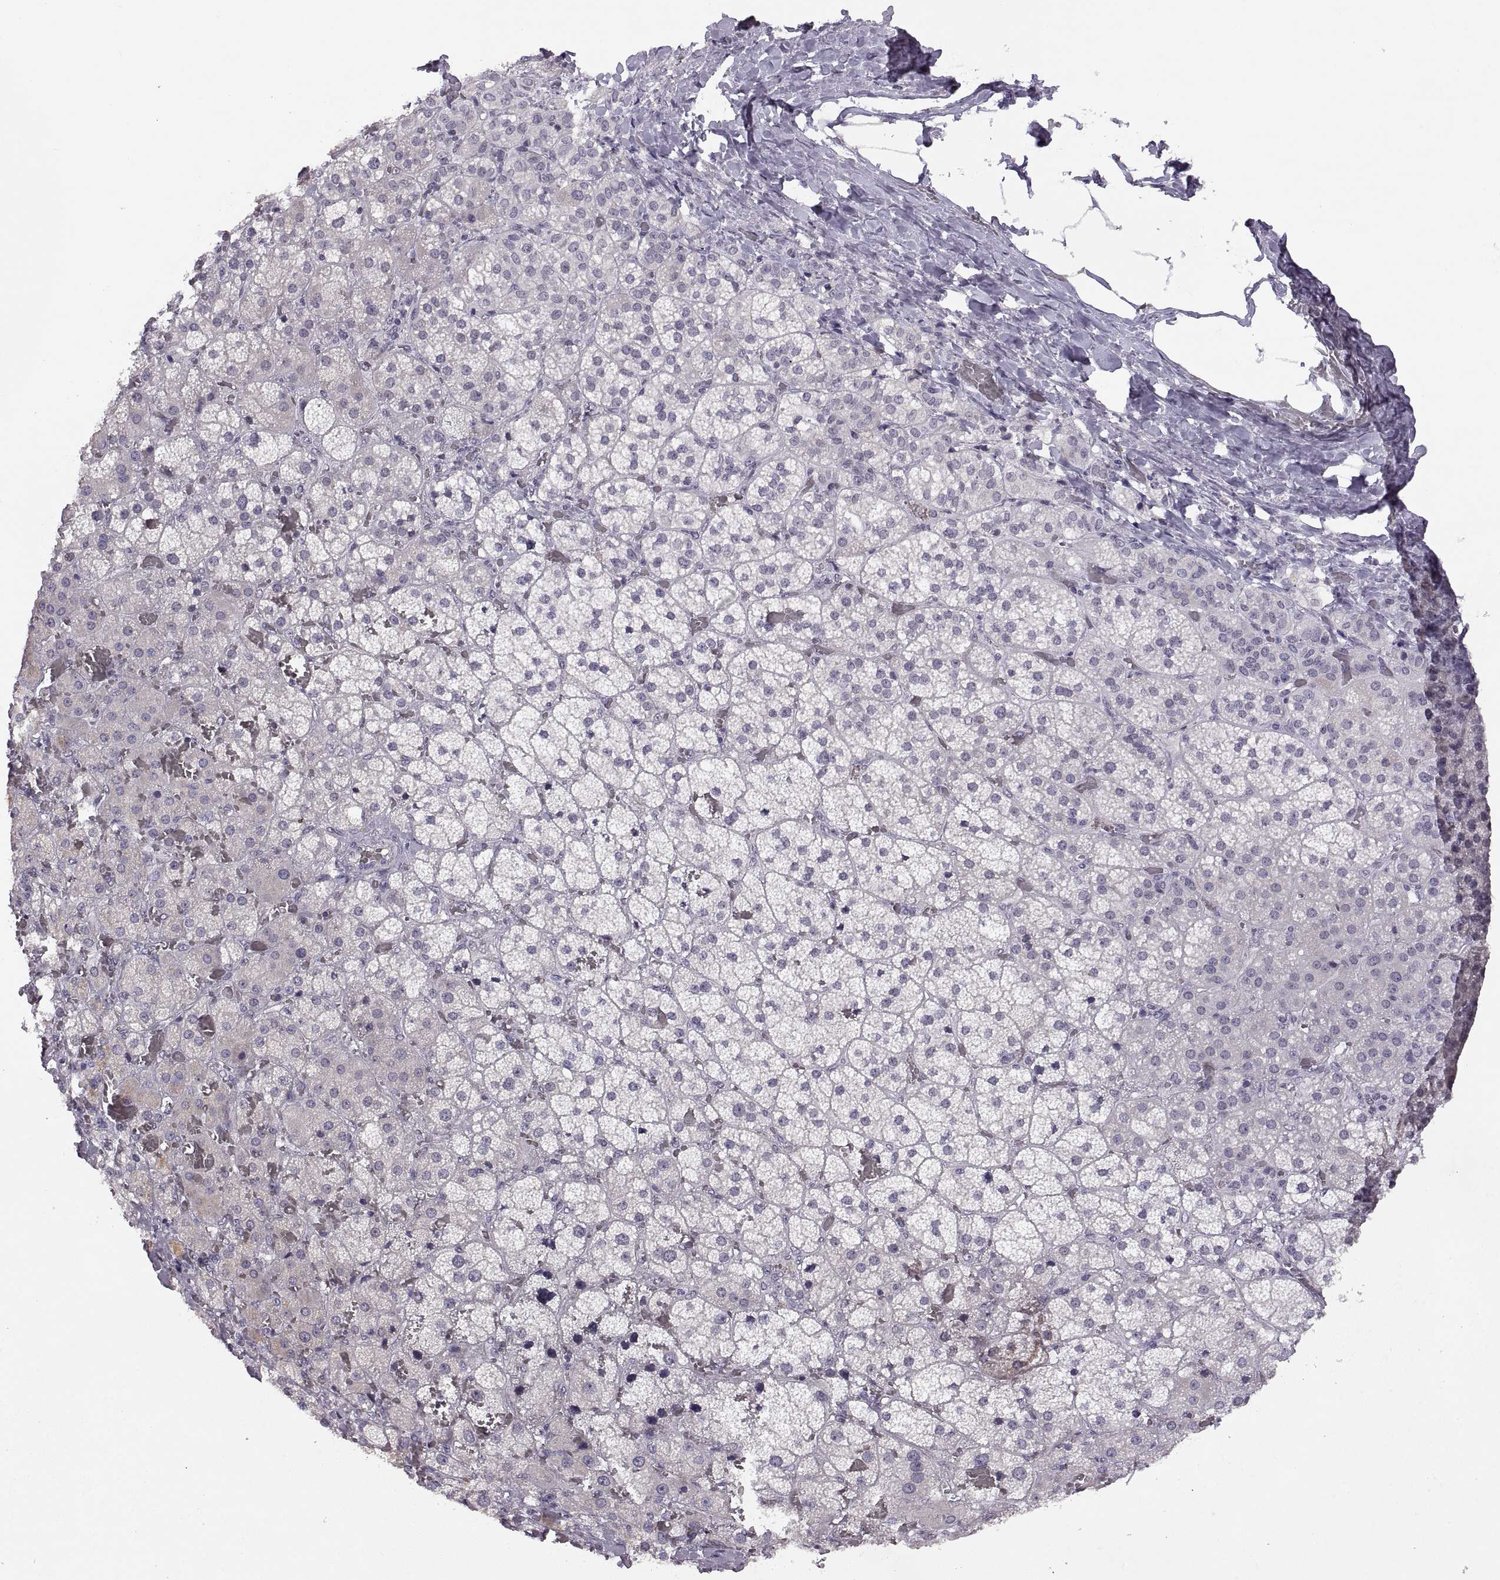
{"staining": {"intensity": "negative", "quantity": "none", "location": "none"}, "tissue": "adrenal gland", "cell_type": "Glandular cells", "image_type": "normal", "snomed": [{"axis": "morphology", "description": "Normal tissue, NOS"}, {"axis": "topography", "description": "Adrenal gland"}], "caption": "Glandular cells are negative for protein expression in unremarkable human adrenal gland. Brightfield microscopy of IHC stained with DAB (brown) and hematoxylin (blue), captured at high magnification.", "gene": "NEK2", "patient": {"sex": "male", "age": 57}}